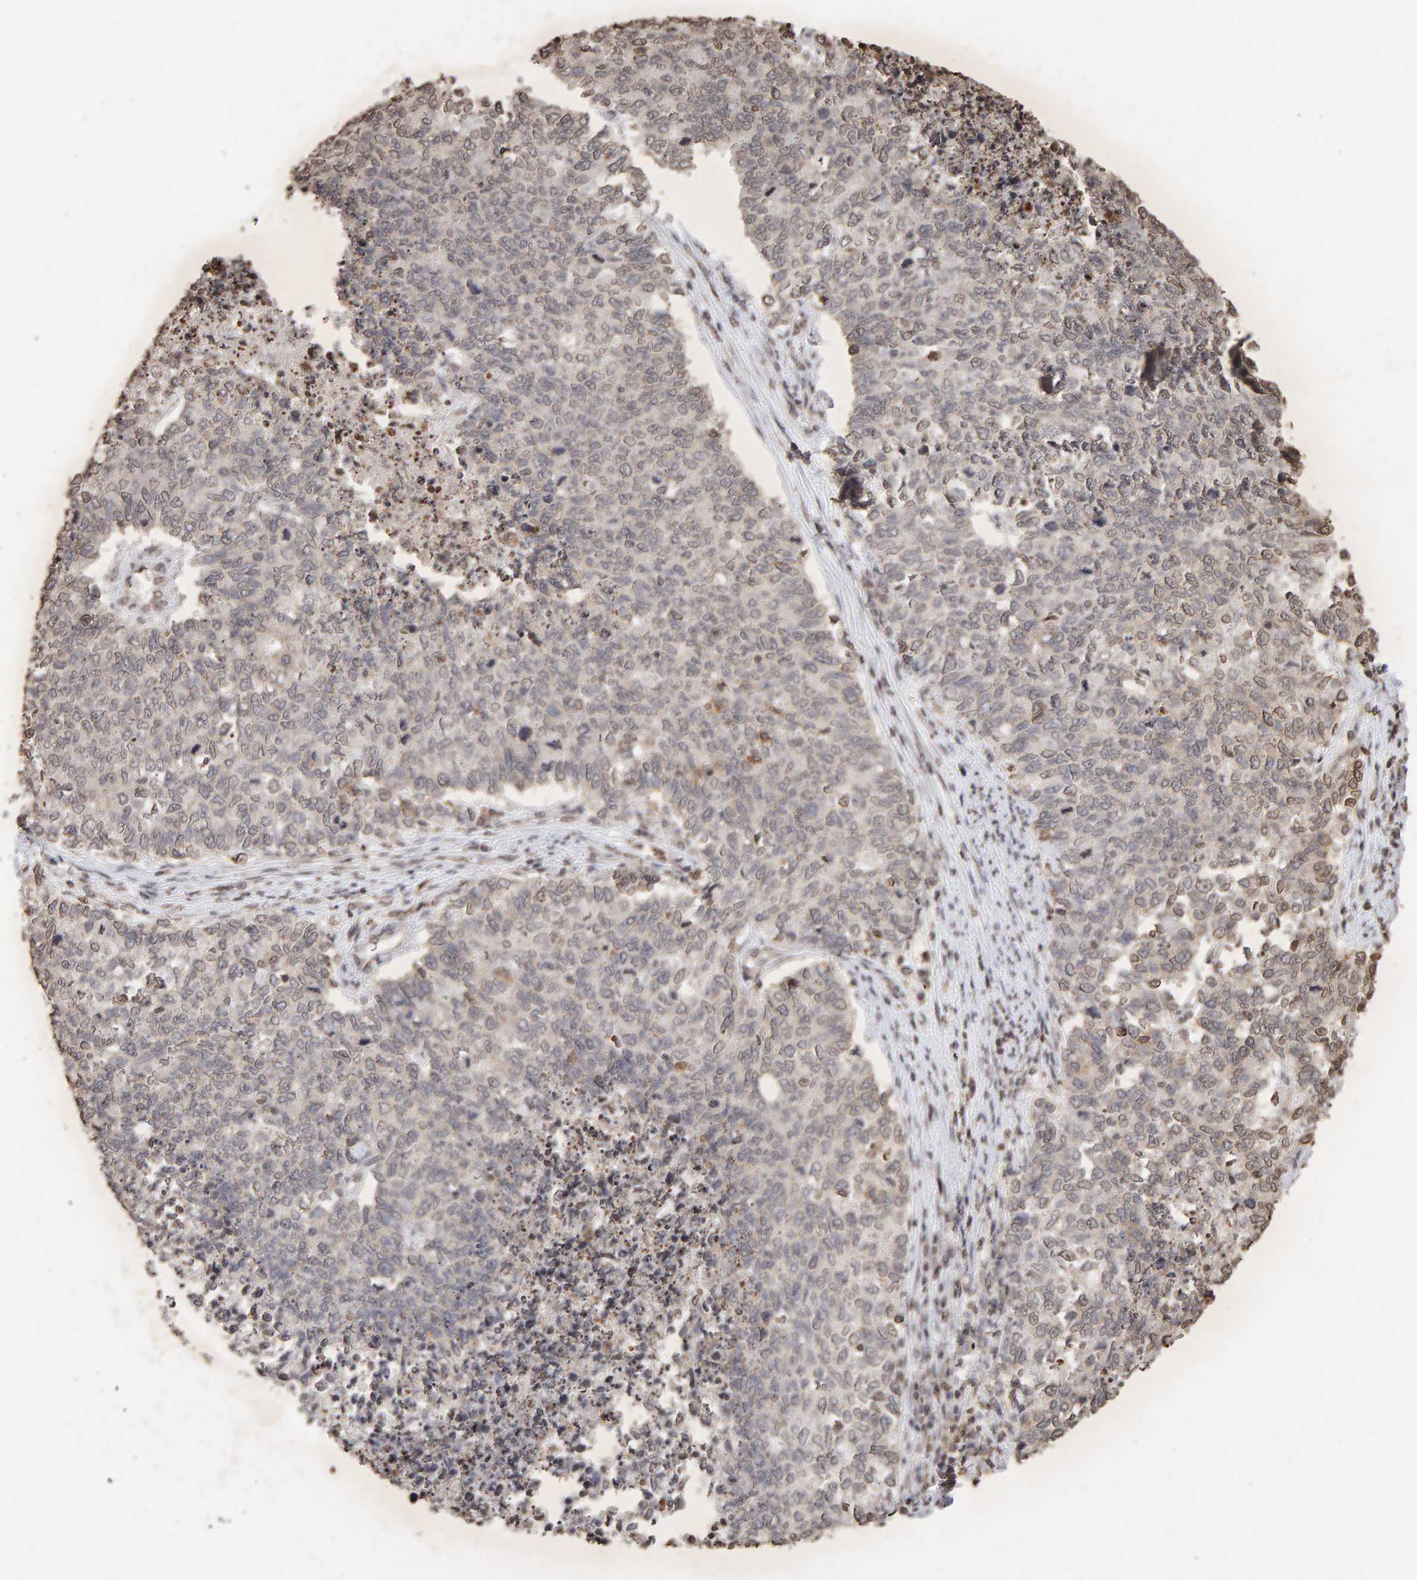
{"staining": {"intensity": "weak", "quantity": "<25%", "location": "nuclear"}, "tissue": "cervical cancer", "cell_type": "Tumor cells", "image_type": "cancer", "snomed": [{"axis": "morphology", "description": "Squamous cell carcinoma, NOS"}, {"axis": "topography", "description": "Cervix"}], "caption": "A micrograph of human cervical cancer (squamous cell carcinoma) is negative for staining in tumor cells.", "gene": "DNAJB5", "patient": {"sex": "female", "age": 63}}